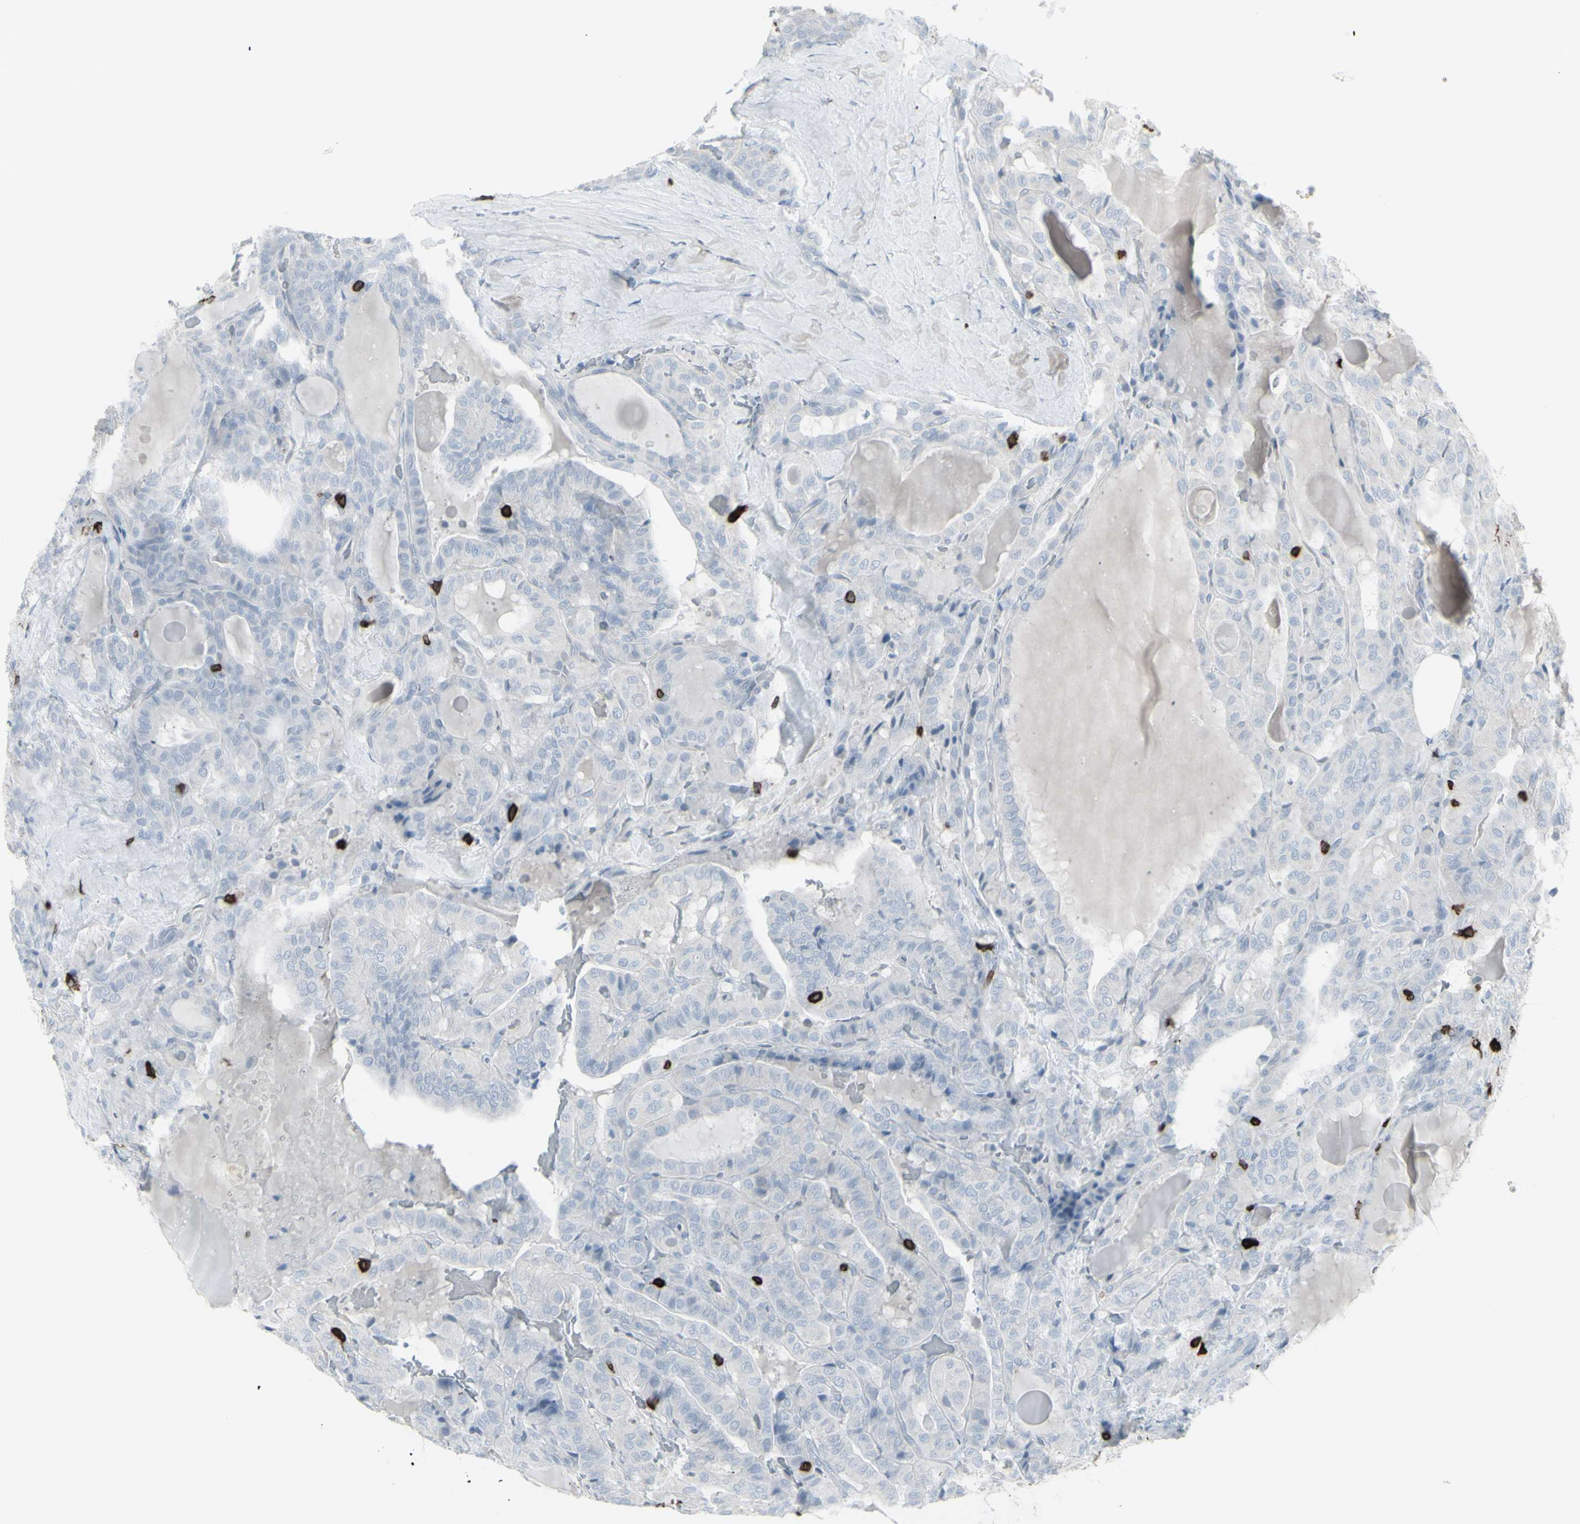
{"staining": {"intensity": "negative", "quantity": "none", "location": "none"}, "tissue": "thyroid cancer", "cell_type": "Tumor cells", "image_type": "cancer", "snomed": [{"axis": "morphology", "description": "Papillary adenocarcinoma, NOS"}, {"axis": "topography", "description": "Thyroid gland"}], "caption": "Thyroid papillary adenocarcinoma stained for a protein using immunohistochemistry (IHC) demonstrates no staining tumor cells.", "gene": "CD247", "patient": {"sex": "male", "age": 77}}